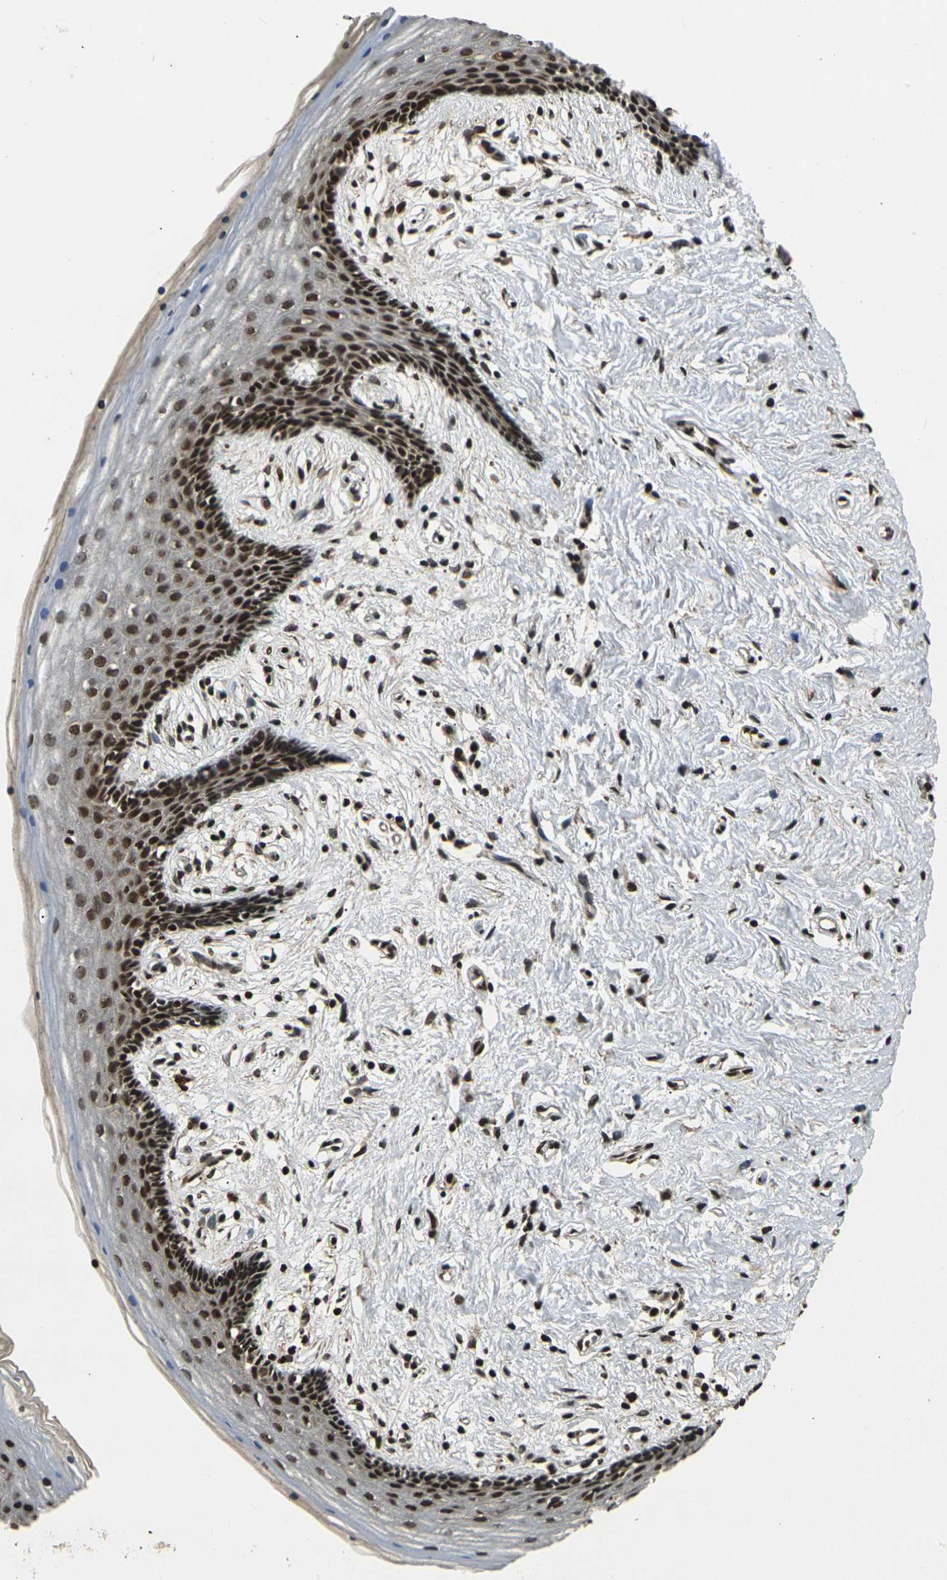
{"staining": {"intensity": "strong", "quantity": ">75%", "location": "cytoplasmic/membranous,nuclear"}, "tissue": "vagina", "cell_type": "Squamous epithelial cells", "image_type": "normal", "snomed": [{"axis": "morphology", "description": "Normal tissue, NOS"}, {"axis": "topography", "description": "Vagina"}], "caption": "Immunohistochemical staining of benign human vagina displays strong cytoplasmic/membranous,nuclear protein staining in approximately >75% of squamous epithelial cells. The staining was performed using DAB (3,3'-diaminobenzidine) to visualize the protein expression in brown, while the nuclei were stained in blue with hematoxylin (Magnification: 20x).", "gene": "ACTL6A", "patient": {"sex": "female", "age": 44}}